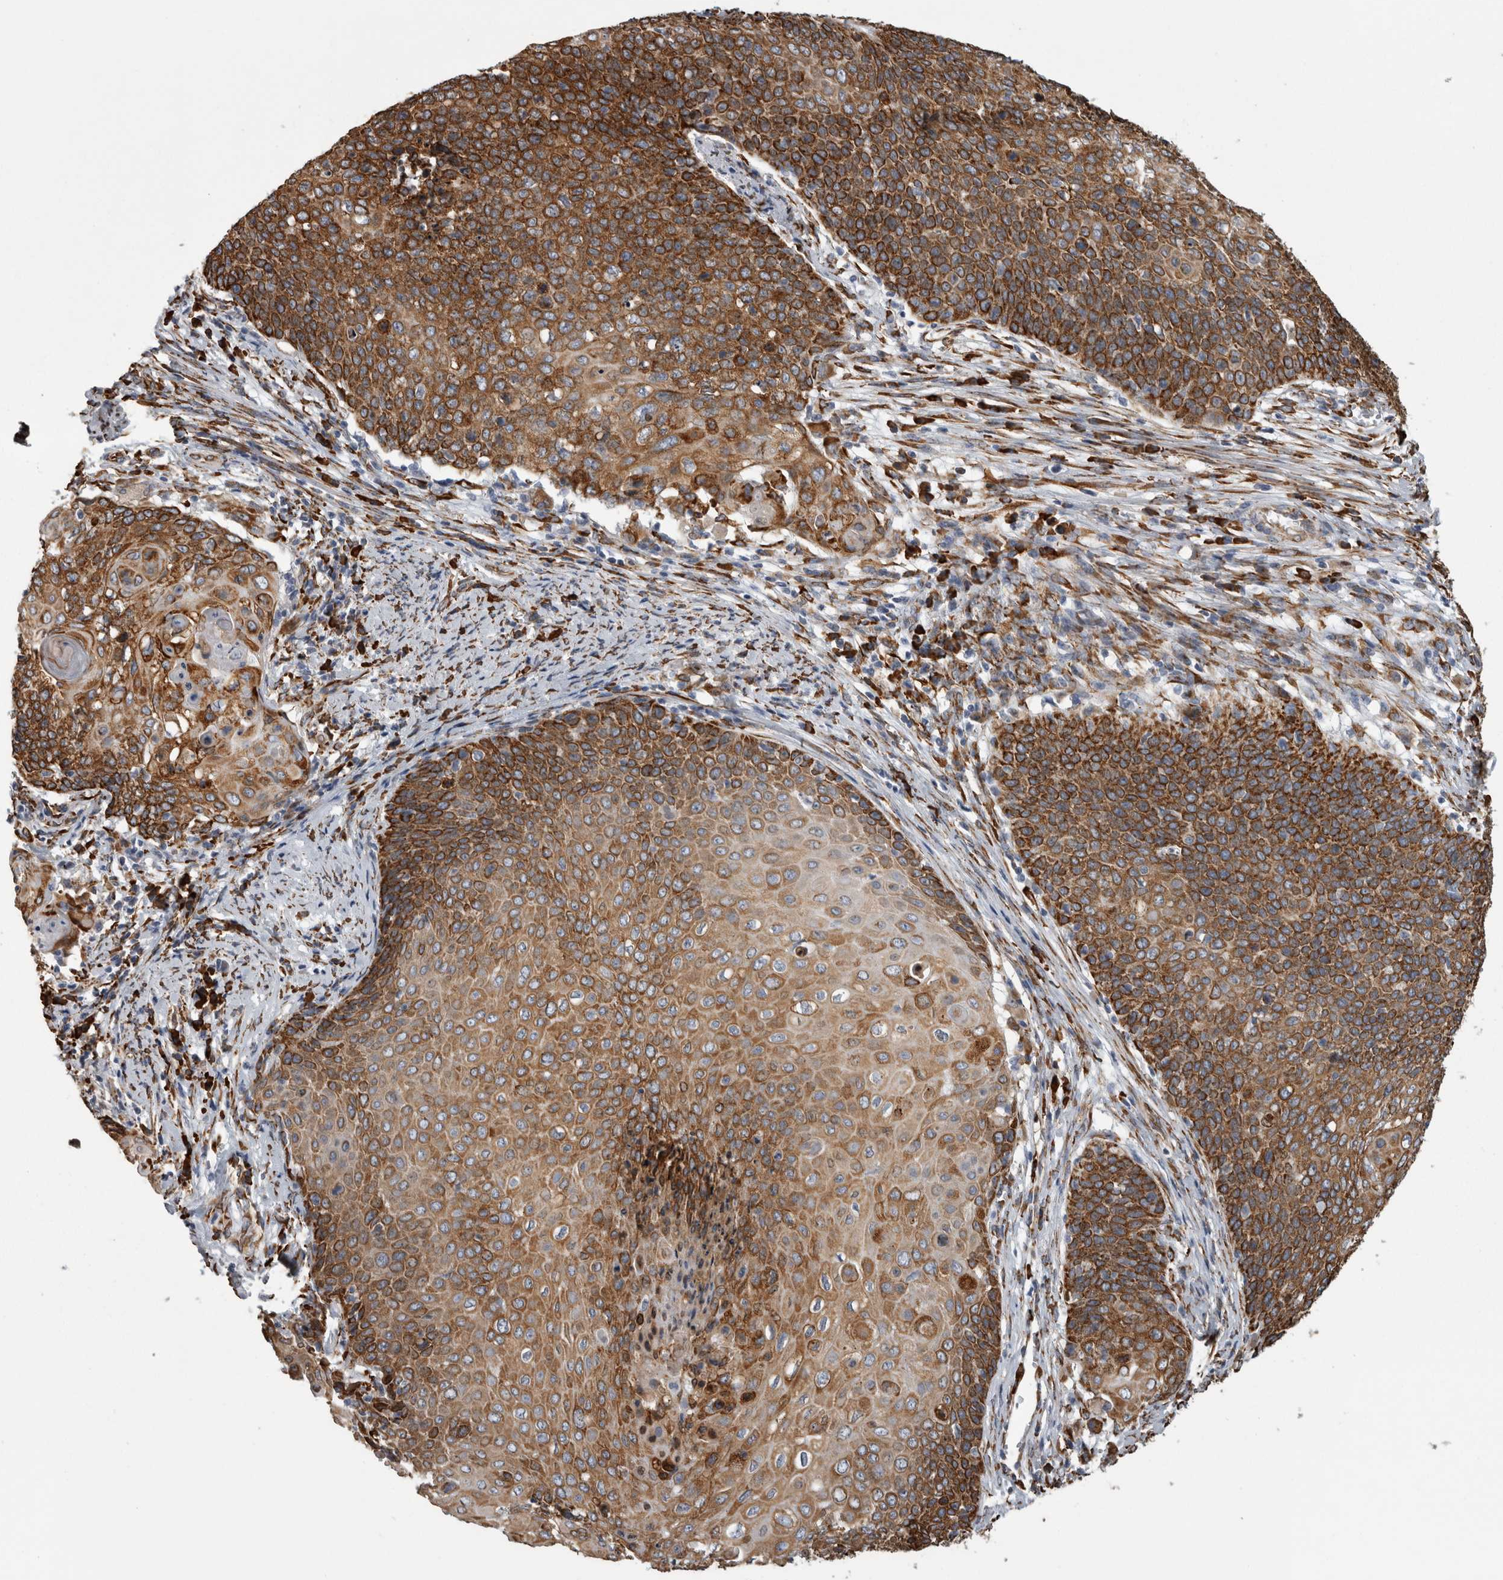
{"staining": {"intensity": "strong", "quantity": ">75%", "location": "cytoplasmic/membranous"}, "tissue": "cervical cancer", "cell_type": "Tumor cells", "image_type": "cancer", "snomed": [{"axis": "morphology", "description": "Squamous cell carcinoma, NOS"}, {"axis": "topography", "description": "Cervix"}], "caption": "Approximately >75% of tumor cells in cervical squamous cell carcinoma reveal strong cytoplasmic/membranous protein staining as visualized by brown immunohistochemical staining.", "gene": "FHIP2B", "patient": {"sex": "female", "age": 39}}